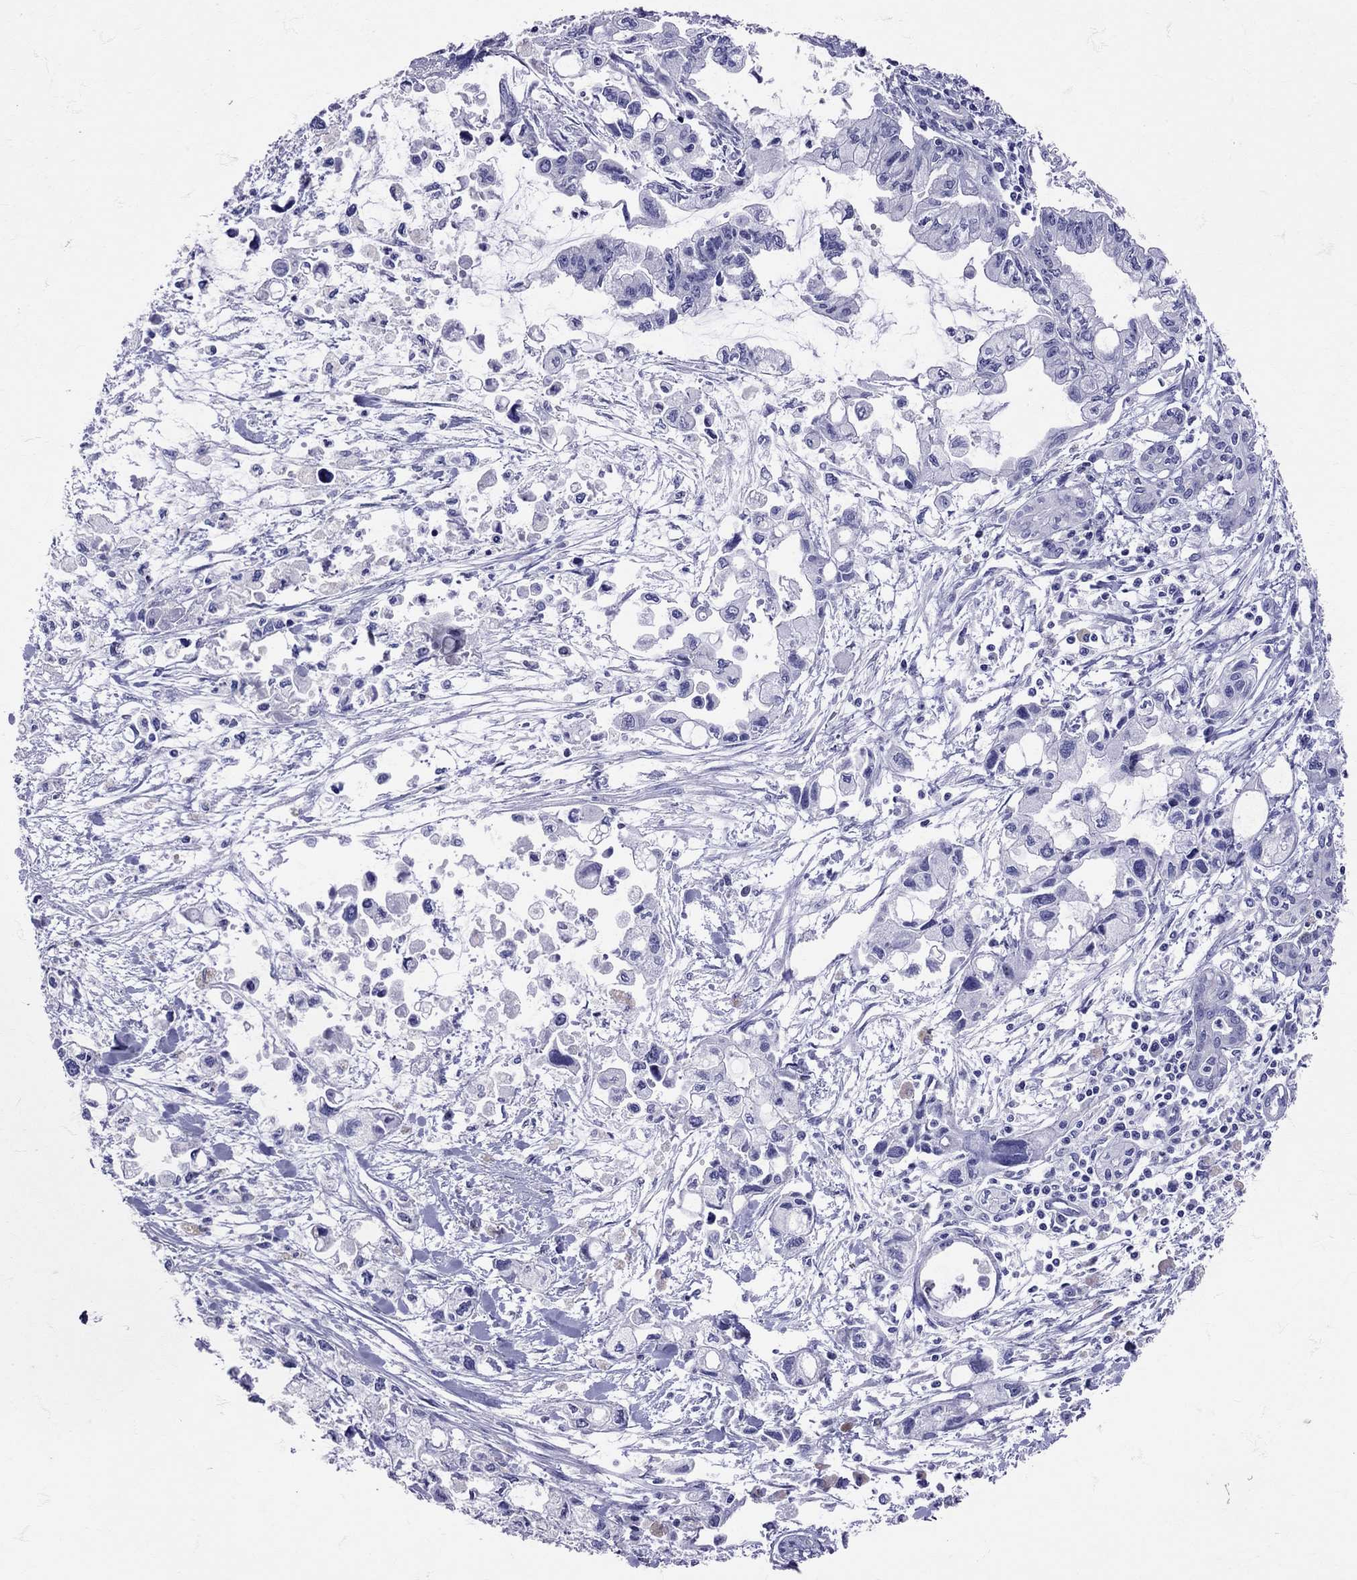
{"staining": {"intensity": "negative", "quantity": "none", "location": "none"}, "tissue": "pancreatic cancer", "cell_type": "Tumor cells", "image_type": "cancer", "snomed": [{"axis": "morphology", "description": "Adenocarcinoma, NOS"}, {"axis": "topography", "description": "Pancreas"}], "caption": "An immunohistochemistry image of pancreatic adenocarcinoma is shown. There is no staining in tumor cells of pancreatic adenocarcinoma.", "gene": "AVP", "patient": {"sex": "female", "age": 61}}